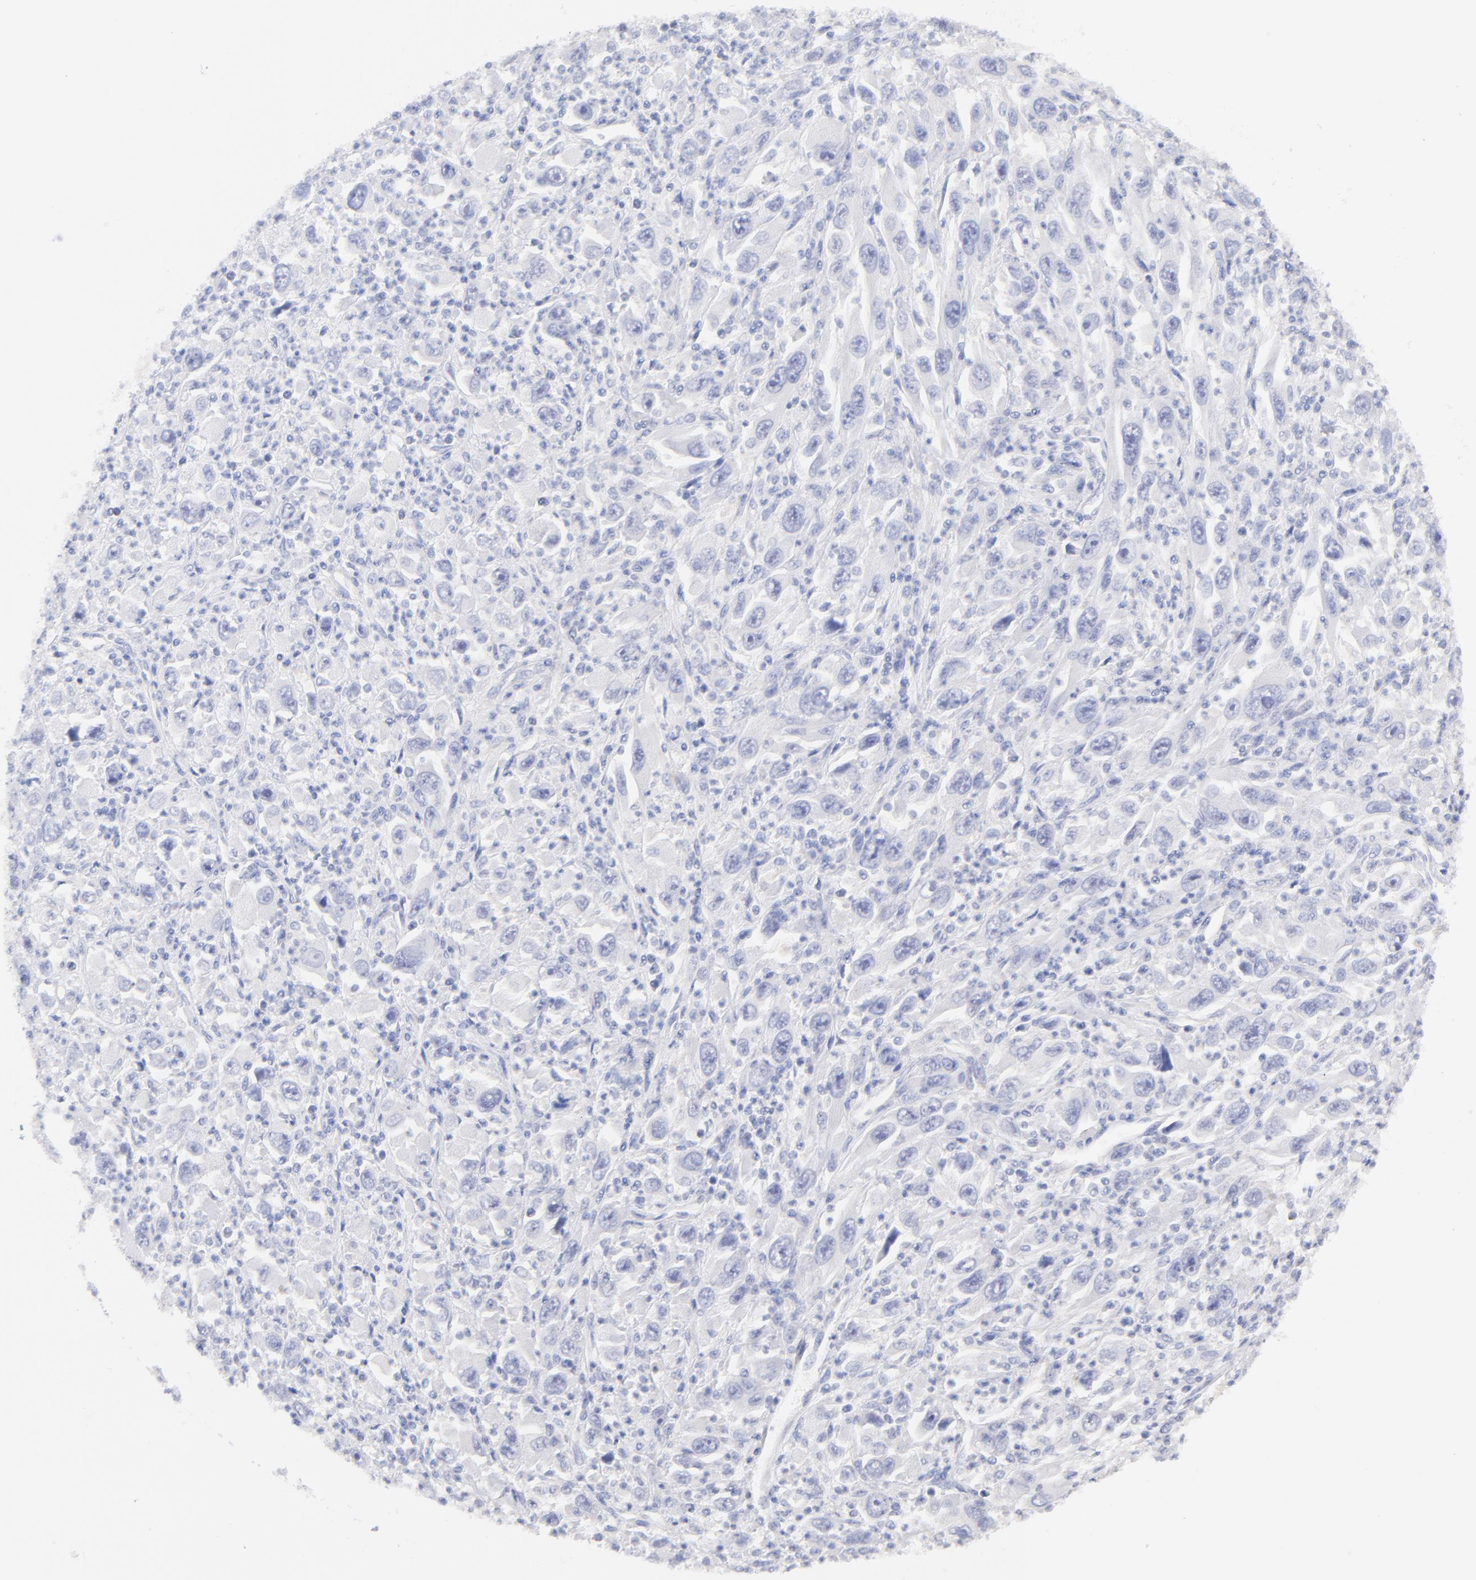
{"staining": {"intensity": "negative", "quantity": "none", "location": "none"}, "tissue": "melanoma", "cell_type": "Tumor cells", "image_type": "cancer", "snomed": [{"axis": "morphology", "description": "Malignant melanoma, Metastatic site"}, {"axis": "topography", "description": "Skin"}], "caption": "A histopathology image of melanoma stained for a protein displays no brown staining in tumor cells.", "gene": "CFAP57", "patient": {"sex": "female", "age": 56}}